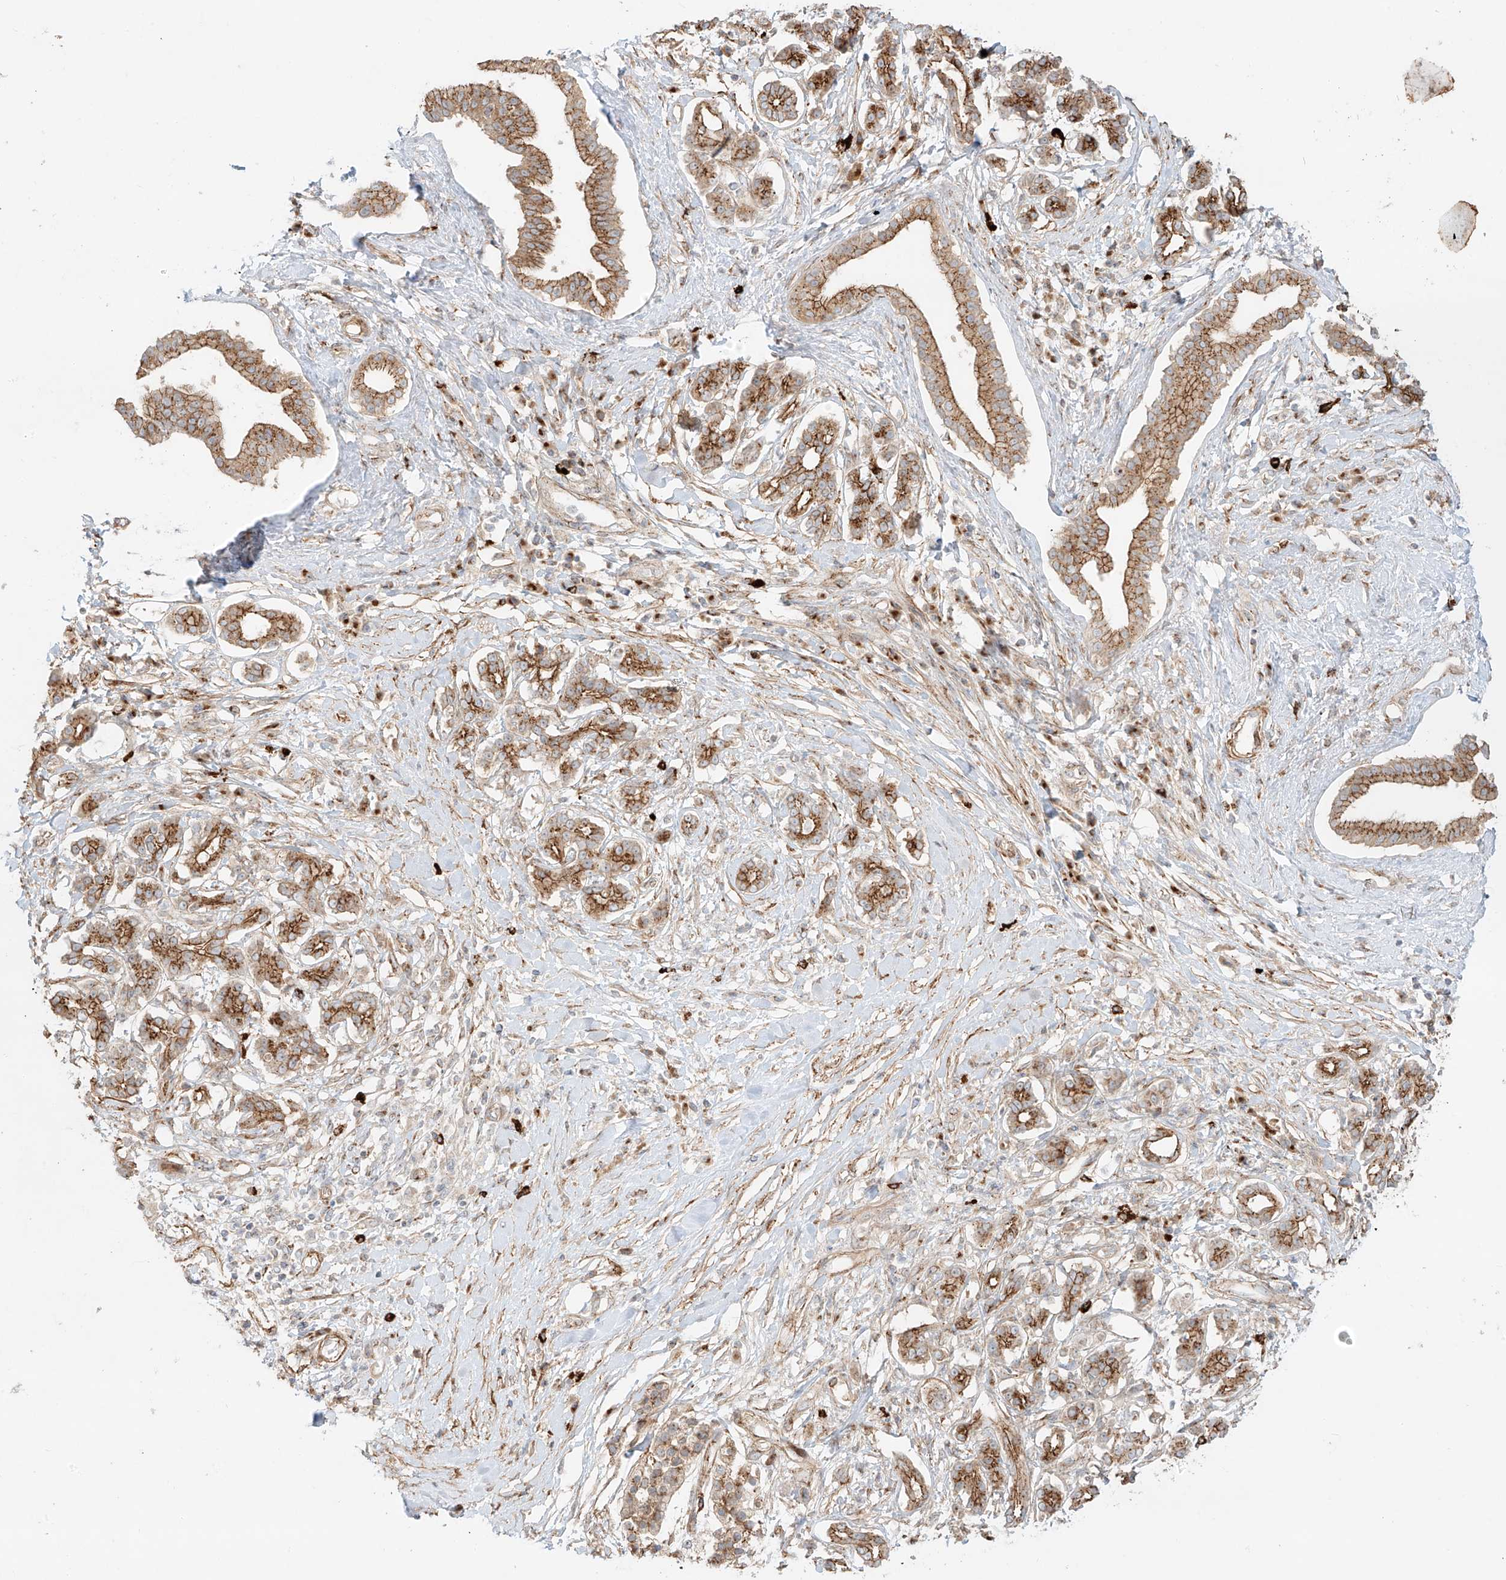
{"staining": {"intensity": "moderate", "quantity": ">75%", "location": "cytoplasmic/membranous"}, "tissue": "pancreatic cancer", "cell_type": "Tumor cells", "image_type": "cancer", "snomed": [{"axis": "morphology", "description": "Inflammation, NOS"}, {"axis": "morphology", "description": "Adenocarcinoma, NOS"}, {"axis": "topography", "description": "Pancreas"}], "caption": "The immunohistochemical stain highlights moderate cytoplasmic/membranous expression in tumor cells of pancreatic adenocarcinoma tissue.", "gene": "ZNF287", "patient": {"sex": "female", "age": 56}}